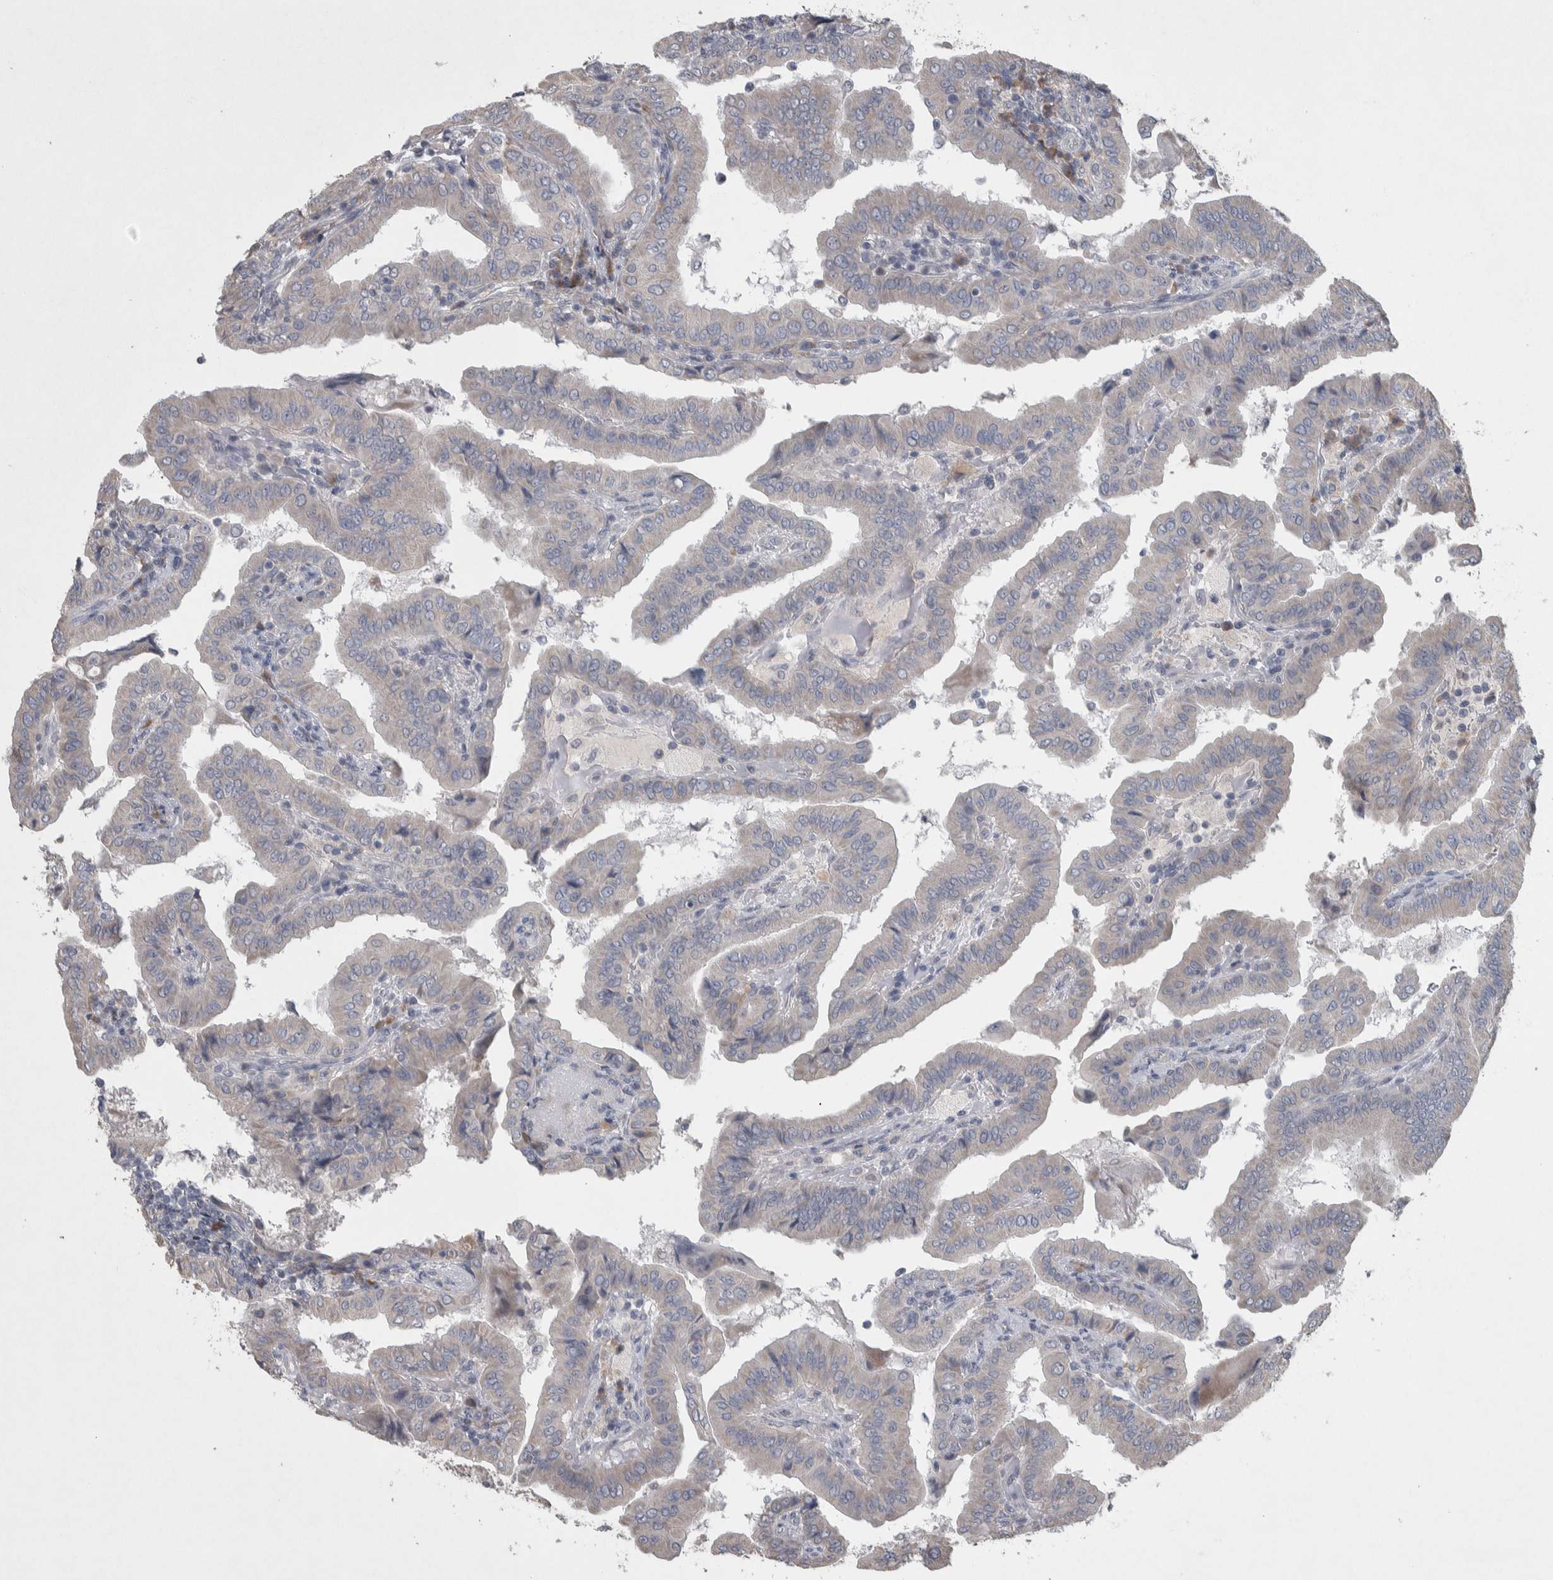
{"staining": {"intensity": "negative", "quantity": "none", "location": "none"}, "tissue": "thyroid cancer", "cell_type": "Tumor cells", "image_type": "cancer", "snomed": [{"axis": "morphology", "description": "Papillary adenocarcinoma, NOS"}, {"axis": "topography", "description": "Thyroid gland"}], "caption": "The IHC histopathology image has no significant expression in tumor cells of thyroid cancer tissue.", "gene": "SRP68", "patient": {"sex": "male", "age": 33}}